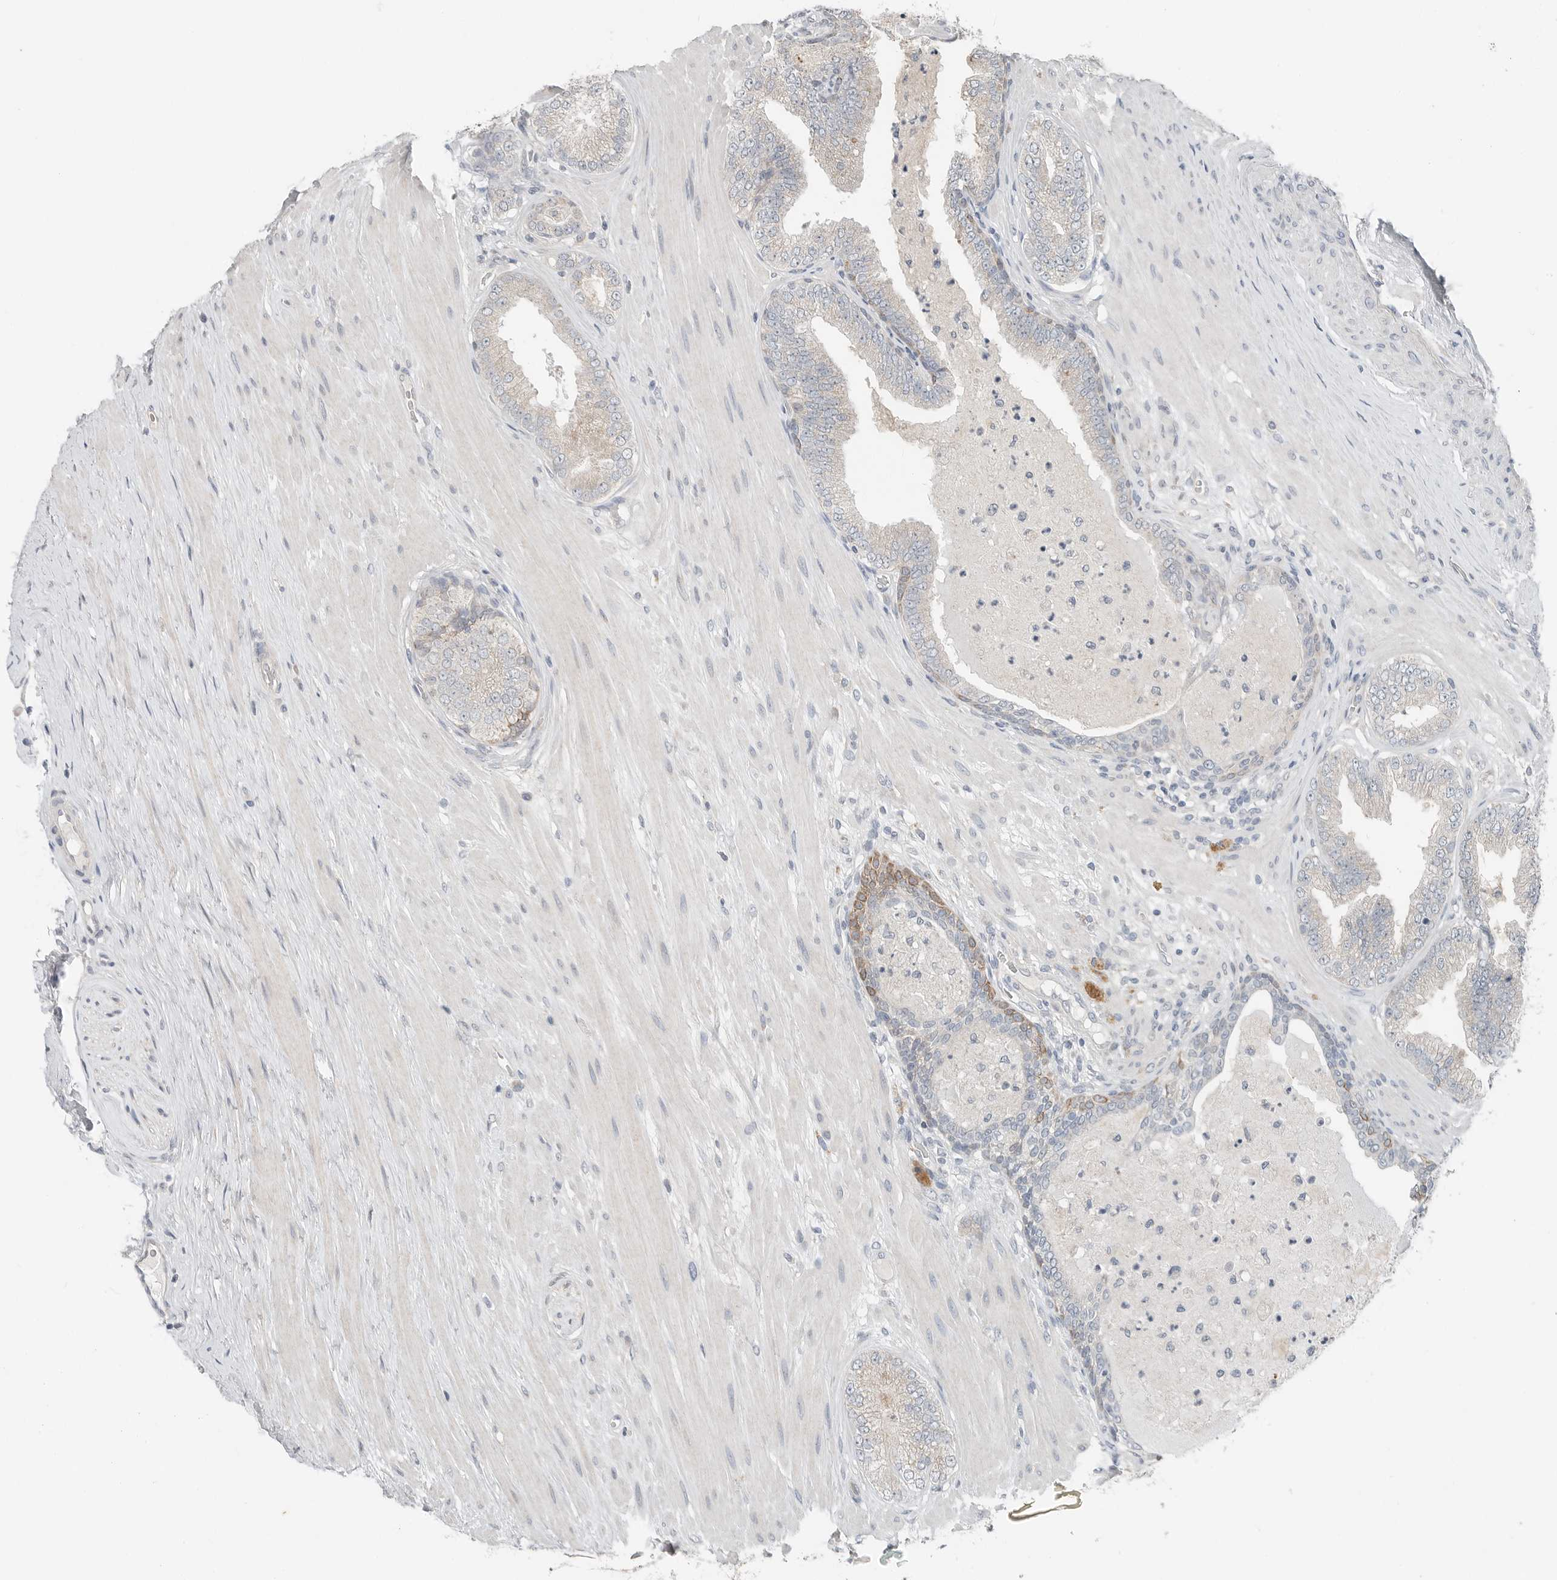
{"staining": {"intensity": "negative", "quantity": "none", "location": "none"}, "tissue": "prostate cancer", "cell_type": "Tumor cells", "image_type": "cancer", "snomed": [{"axis": "morphology", "description": "Adenocarcinoma, Low grade"}, {"axis": "topography", "description": "Prostate"}], "caption": "Micrograph shows no protein staining in tumor cells of adenocarcinoma (low-grade) (prostate) tissue.", "gene": "FCRLB", "patient": {"sex": "male", "age": 63}}